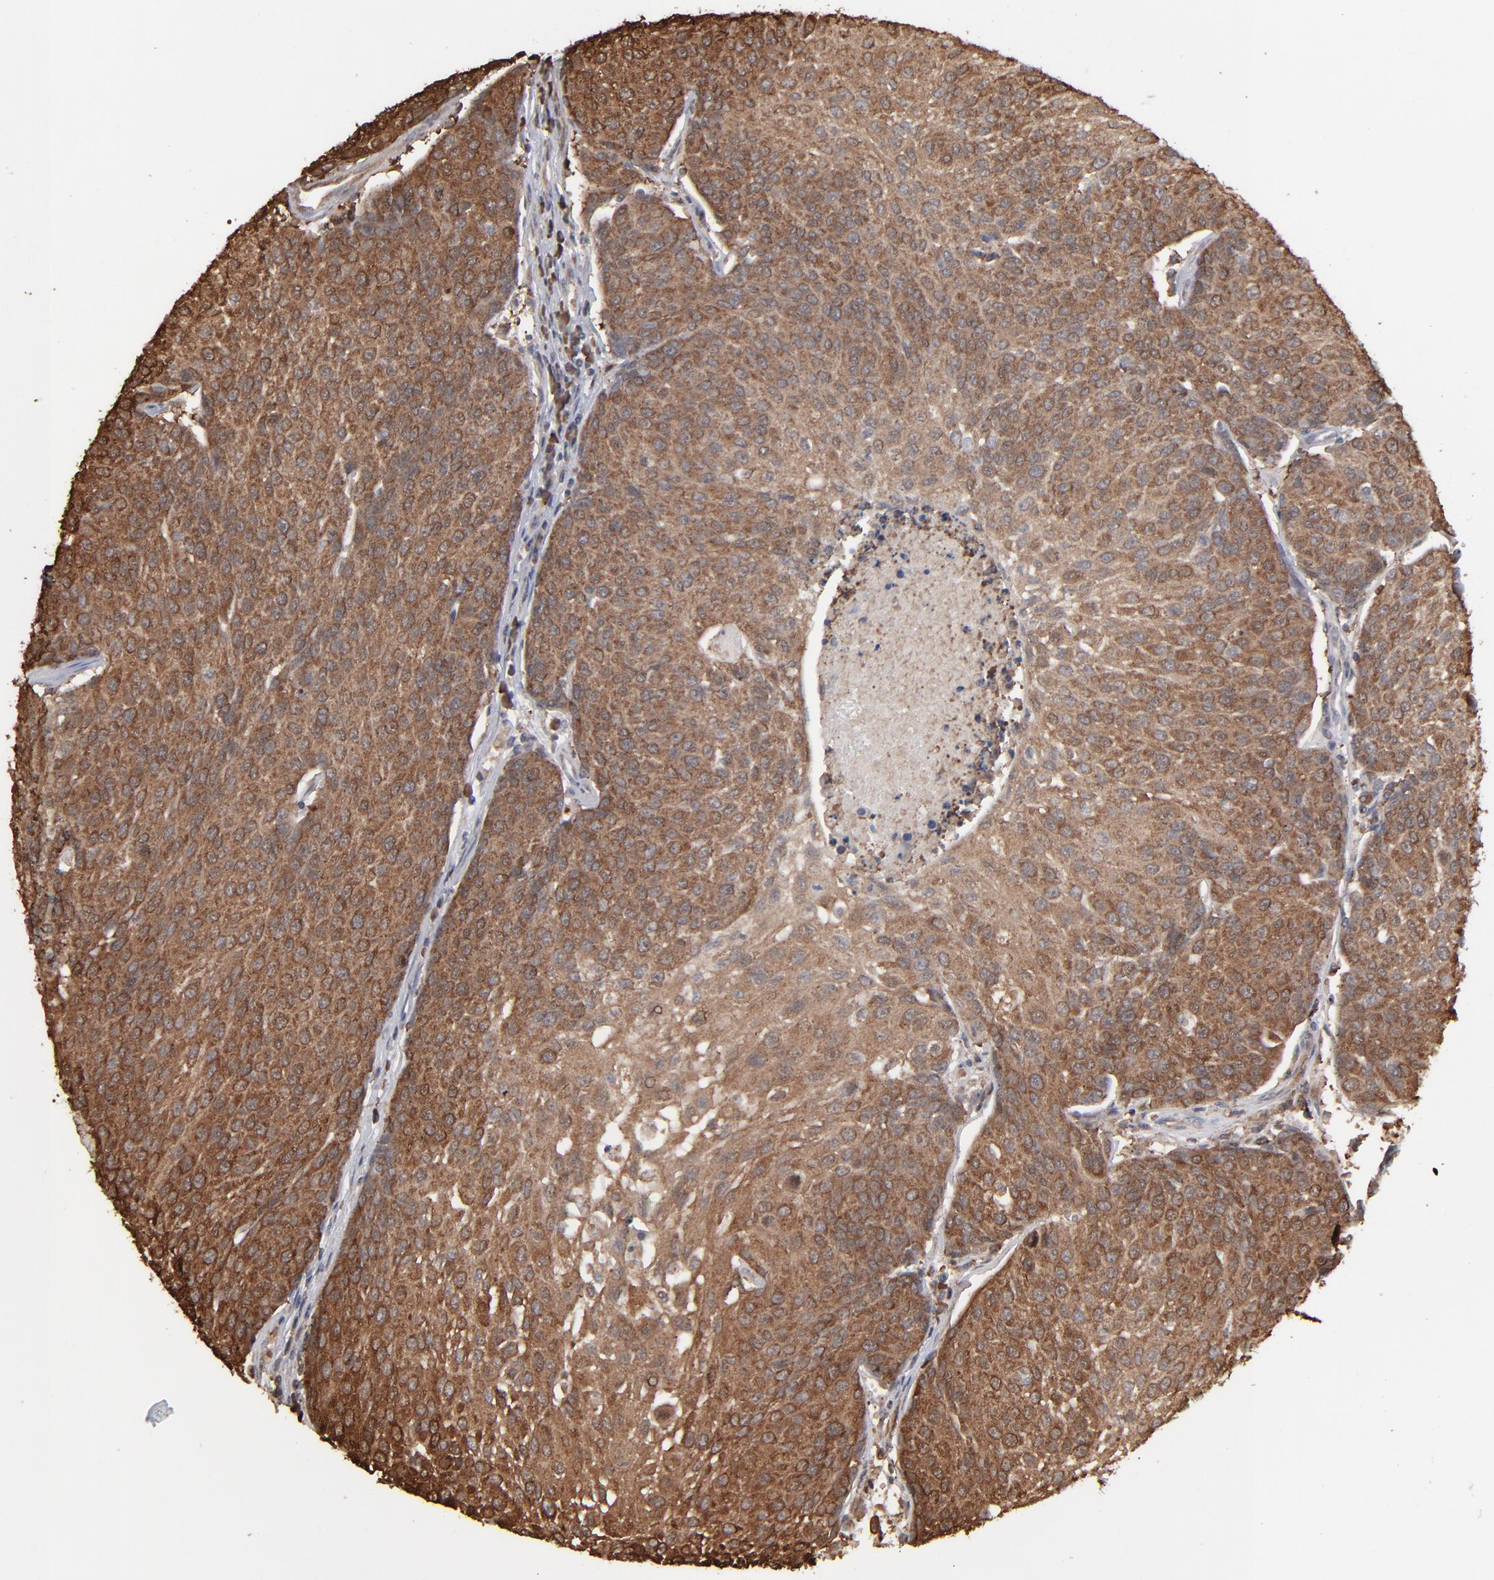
{"staining": {"intensity": "strong", "quantity": ">75%", "location": "cytoplasmic/membranous"}, "tissue": "urothelial cancer", "cell_type": "Tumor cells", "image_type": "cancer", "snomed": [{"axis": "morphology", "description": "Urothelial carcinoma, High grade"}, {"axis": "topography", "description": "Urinary bladder"}], "caption": "Immunohistochemical staining of high-grade urothelial carcinoma displays strong cytoplasmic/membranous protein expression in about >75% of tumor cells. The staining was performed using DAB to visualize the protein expression in brown, while the nuclei were stained in blue with hematoxylin (Magnification: 20x).", "gene": "NME1-NME2", "patient": {"sex": "female", "age": 85}}